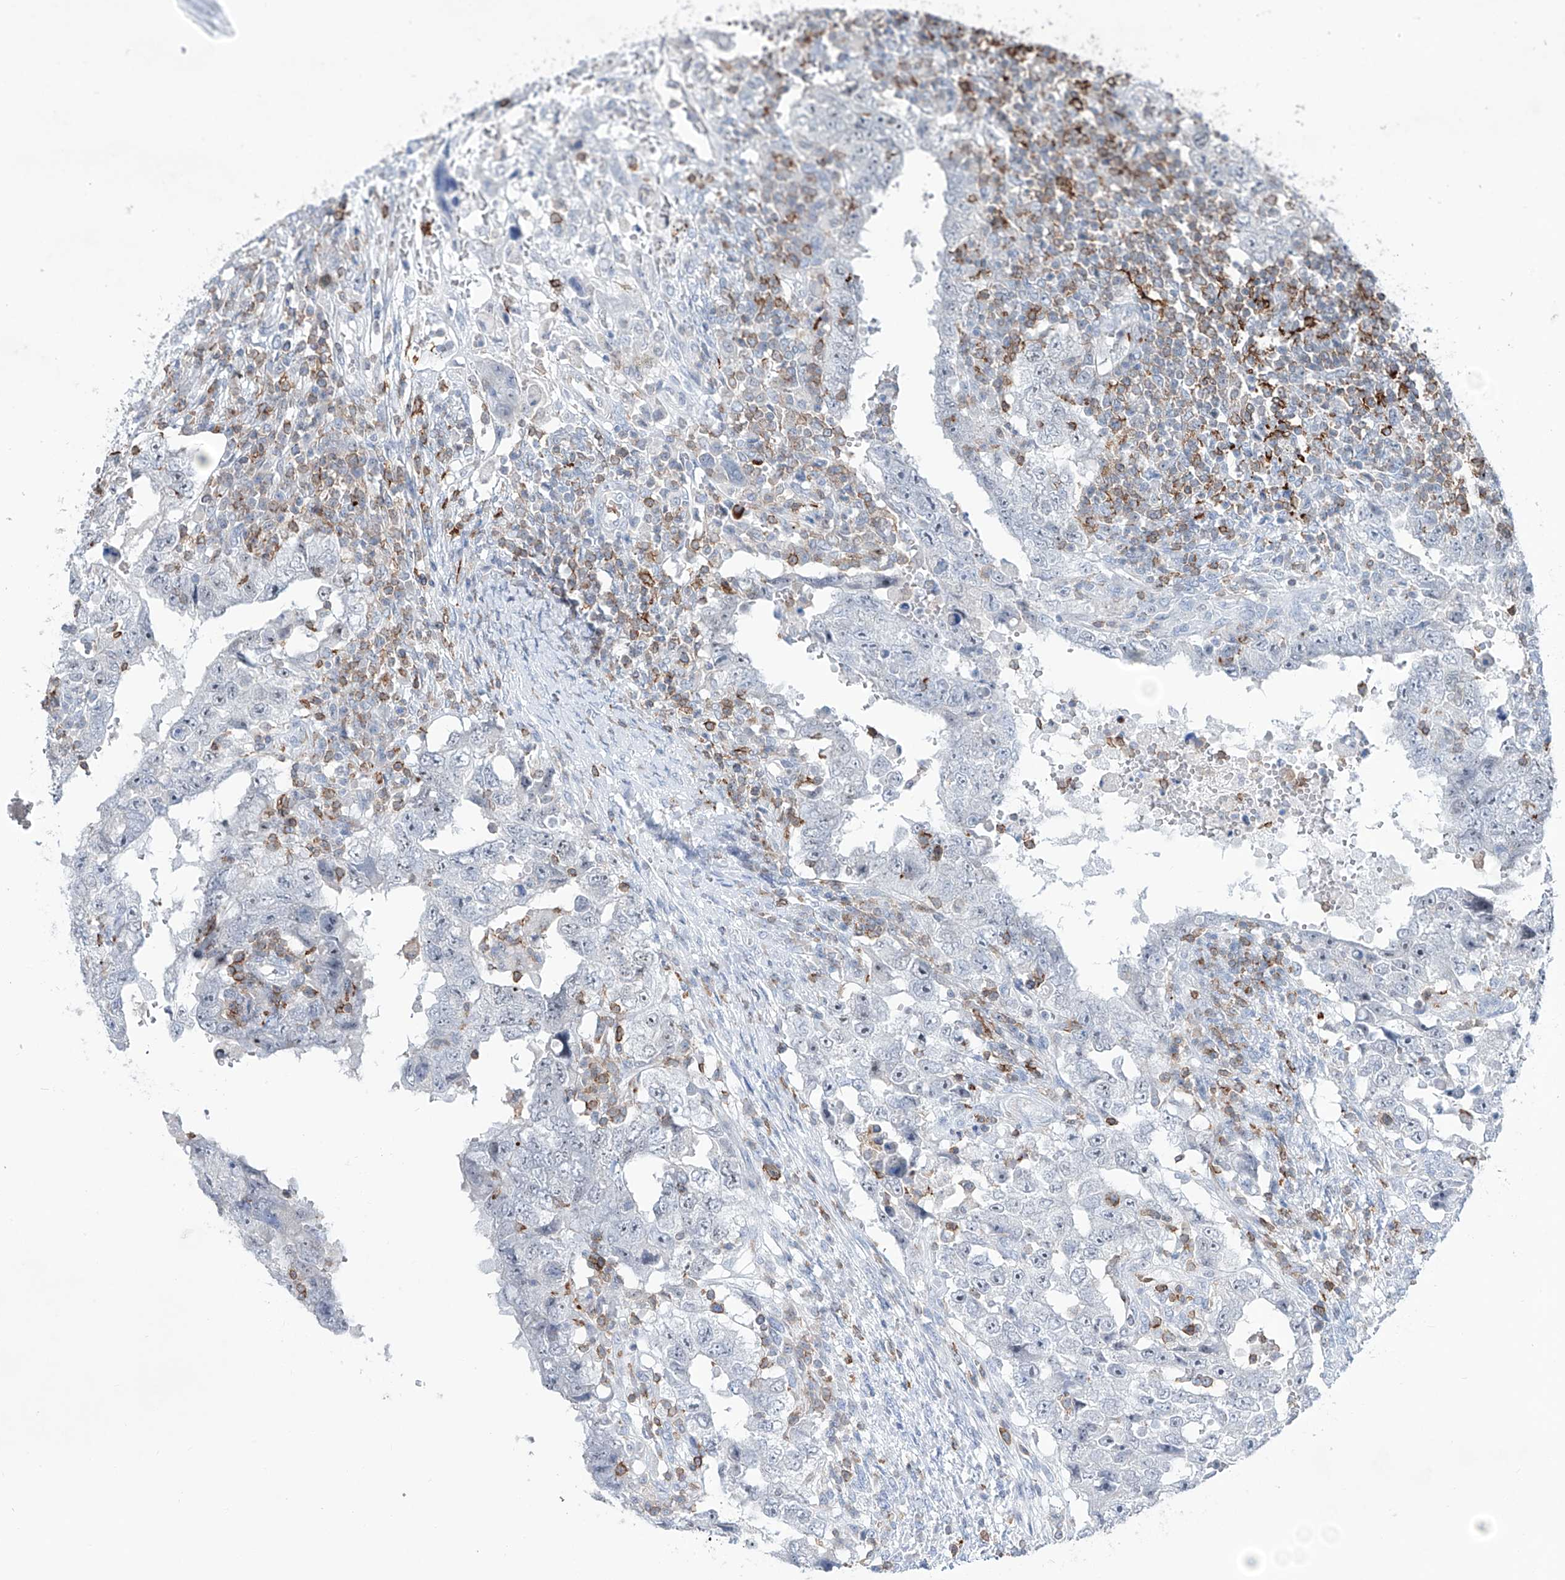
{"staining": {"intensity": "negative", "quantity": "none", "location": "none"}, "tissue": "testis cancer", "cell_type": "Tumor cells", "image_type": "cancer", "snomed": [{"axis": "morphology", "description": "Carcinoma, Embryonal, NOS"}, {"axis": "topography", "description": "Testis"}], "caption": "Immunohistochemistry (IHC) image of neoplastic tissue: testis embryonal carcinoma stained with DAB shows no significant protein staining in tumor cells.", "gene": "ZBTB48", "patient": {"sex": "male", "age": 26}}